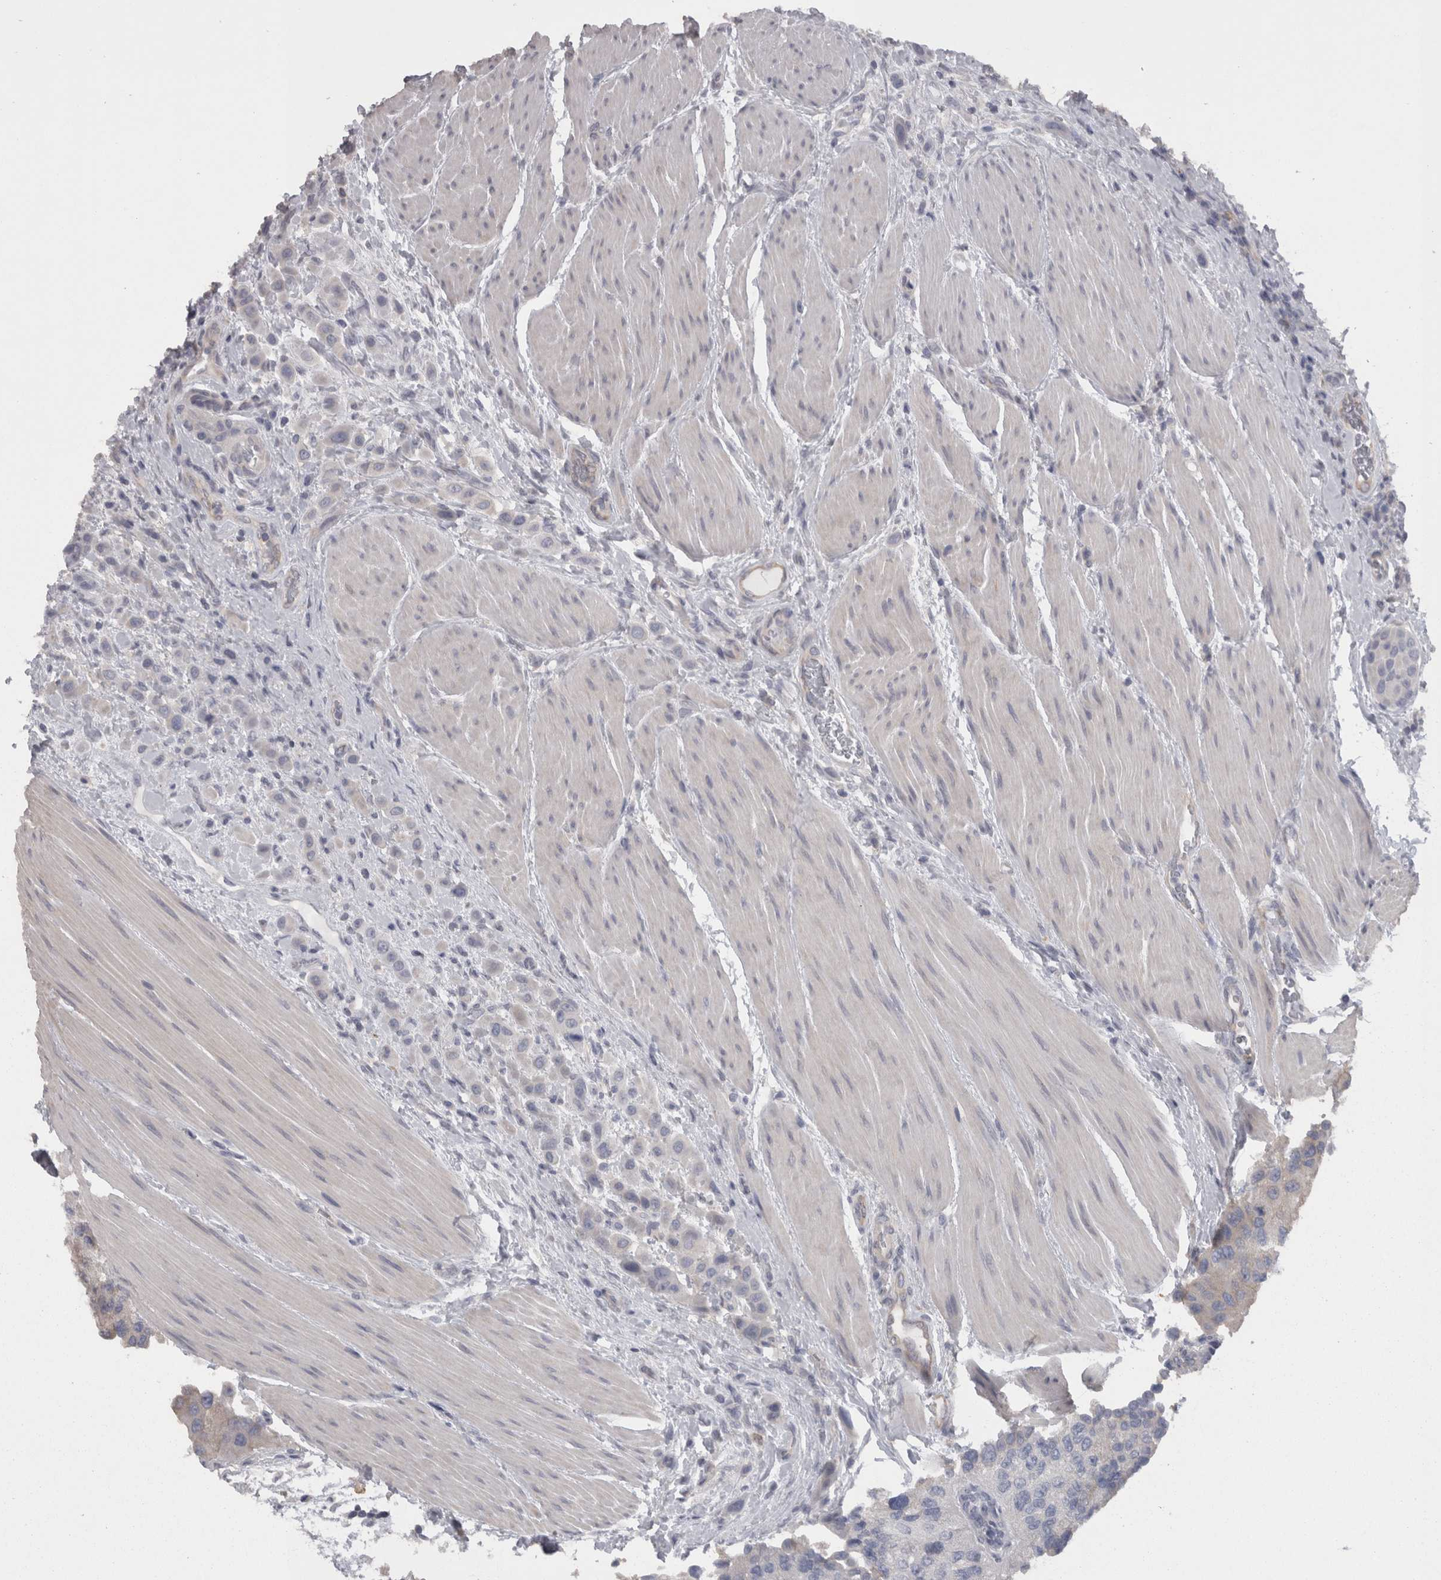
{"staining": {"intensity": "negative", "quantity": "none", "location": "none"}, "tissue": "urothelial cancer", "cell_type": "Tumor cells", "image_type": "cancer", "snomed": [{"axis": "morphology", "description": "Urothelial carcinoma, High grade"}, {"axis": "topography", "description": "Urinary bladder"}], "caption": "There is no significant staining in tumor cells of urothelial carcinoma (high-grade).", "gene": "CAMK2D", "patient": {"sex": "male", "age": 50}}